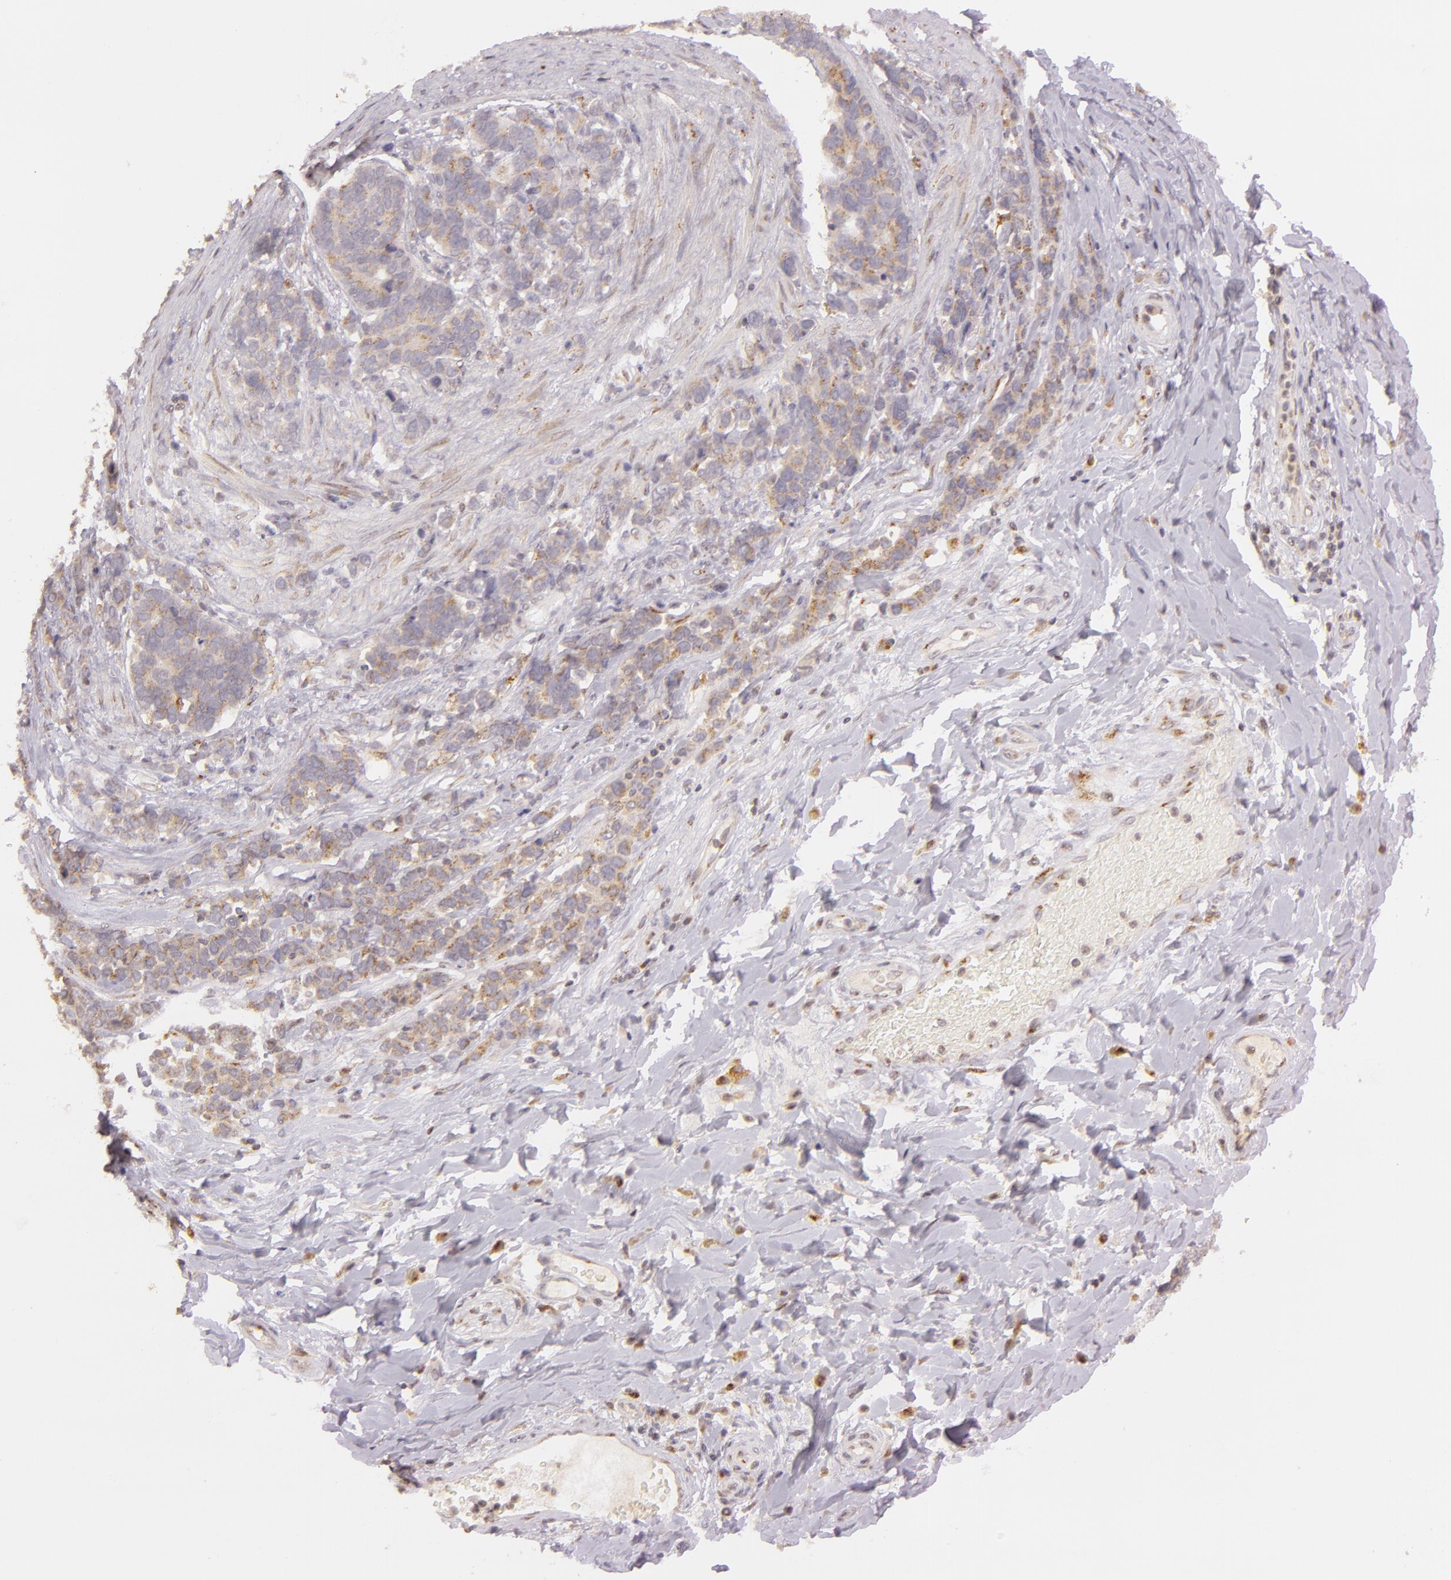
{"staining": {"intensity": "weak", "quantity": ">75%", "location": "cytoplasmic/membranous"}, "tissue": "stomach cancer", "cell_type": "Tumor cells", "image_type": "cancer", "snomed": [{"axis": "morphology", "description": "Adenocarcinoma, NOS"}, {"axis": "topography", "description": "Stomach, upper"}], "caption": "Protein staining of adenocarcinoma (stomach) tissue demonstrates weak cytoplasmic/membranous positivity in about >75% of tumor cells.", "gene": "LGMN", "patient": {"sex": "male", "age": 71}}